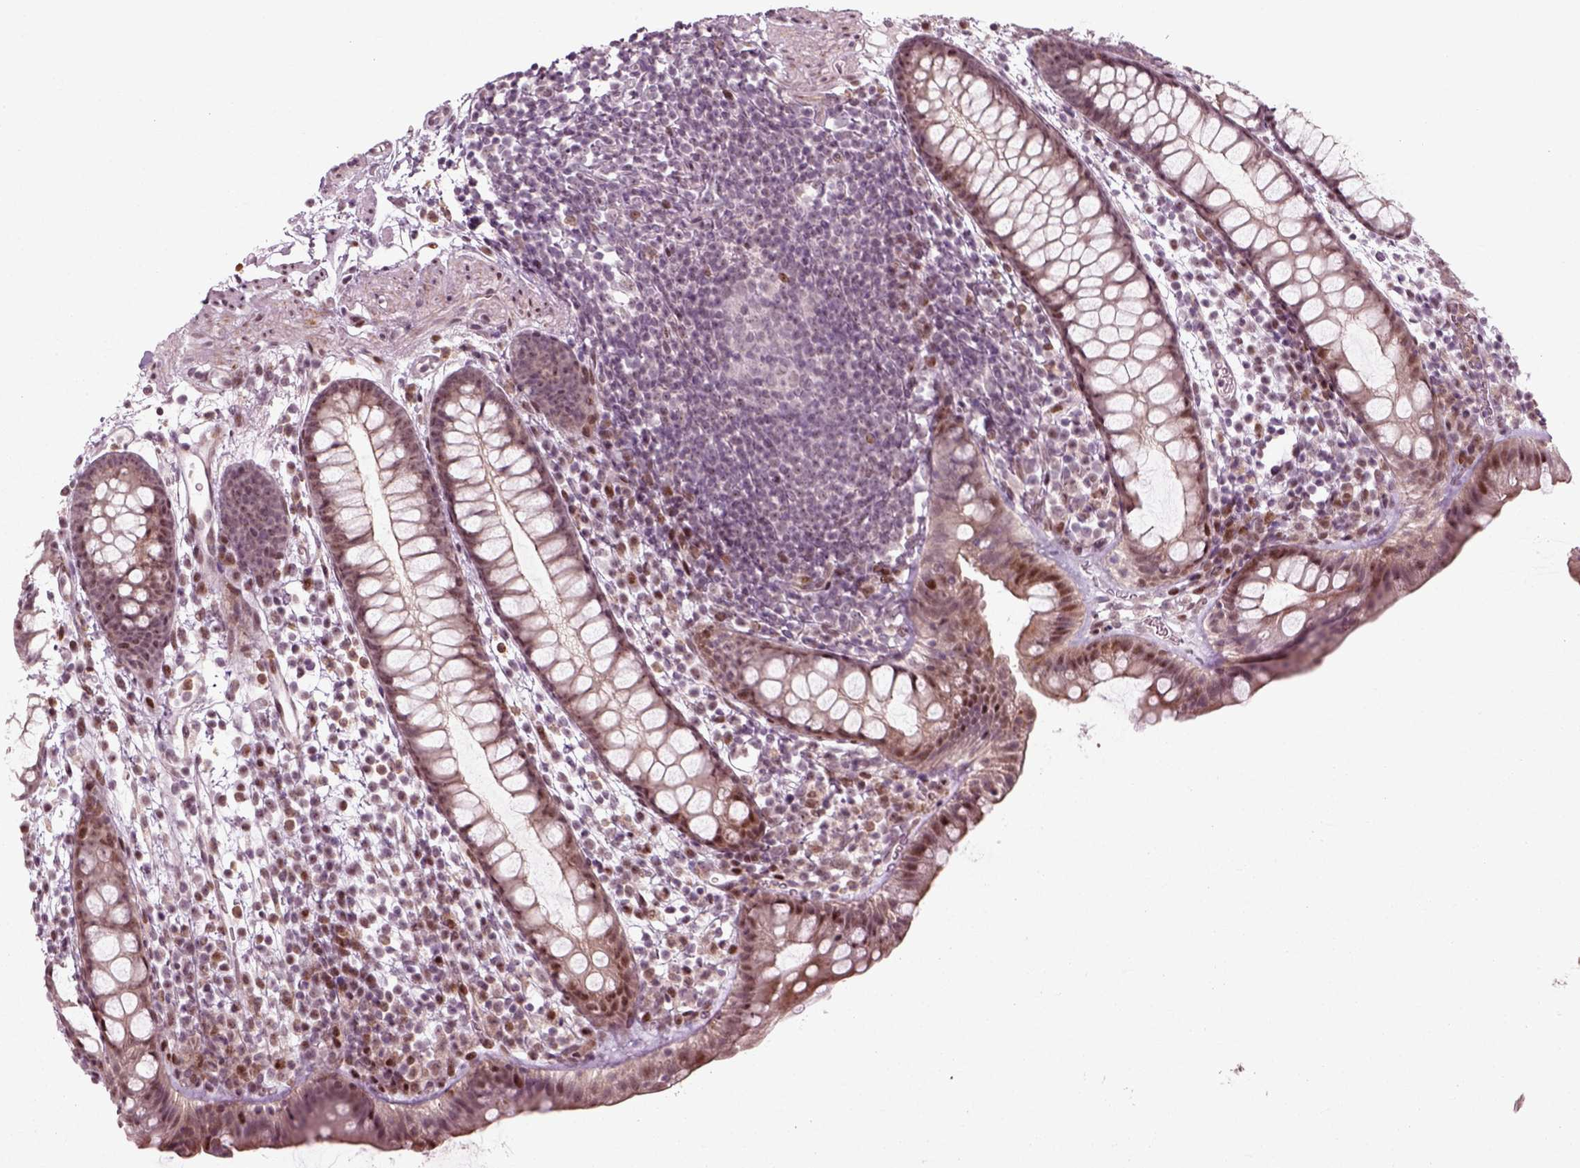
{"staining": {"intensity": "strong", "quantity": ">75%", "location": "cytoplasmic/membranous,nuclear"}, "tissue": "rectum", "cell_type": "Glandular cells", "image_type": "normal", "snomed": [{"axis": "morphology", "description": "Normal tissue, NOS"}, {"axis": "topography", "description": "Rectum"}], "caption": "A histopathology image showing strong cytoplasmic/membranous,nuclear expression in approximately >75% of glandular cells in unremarkable rectum, as visualized by brown immunohistochemical staining.", "gene": "CDC14A", "patient": {"sex": "male", "age": 57}}